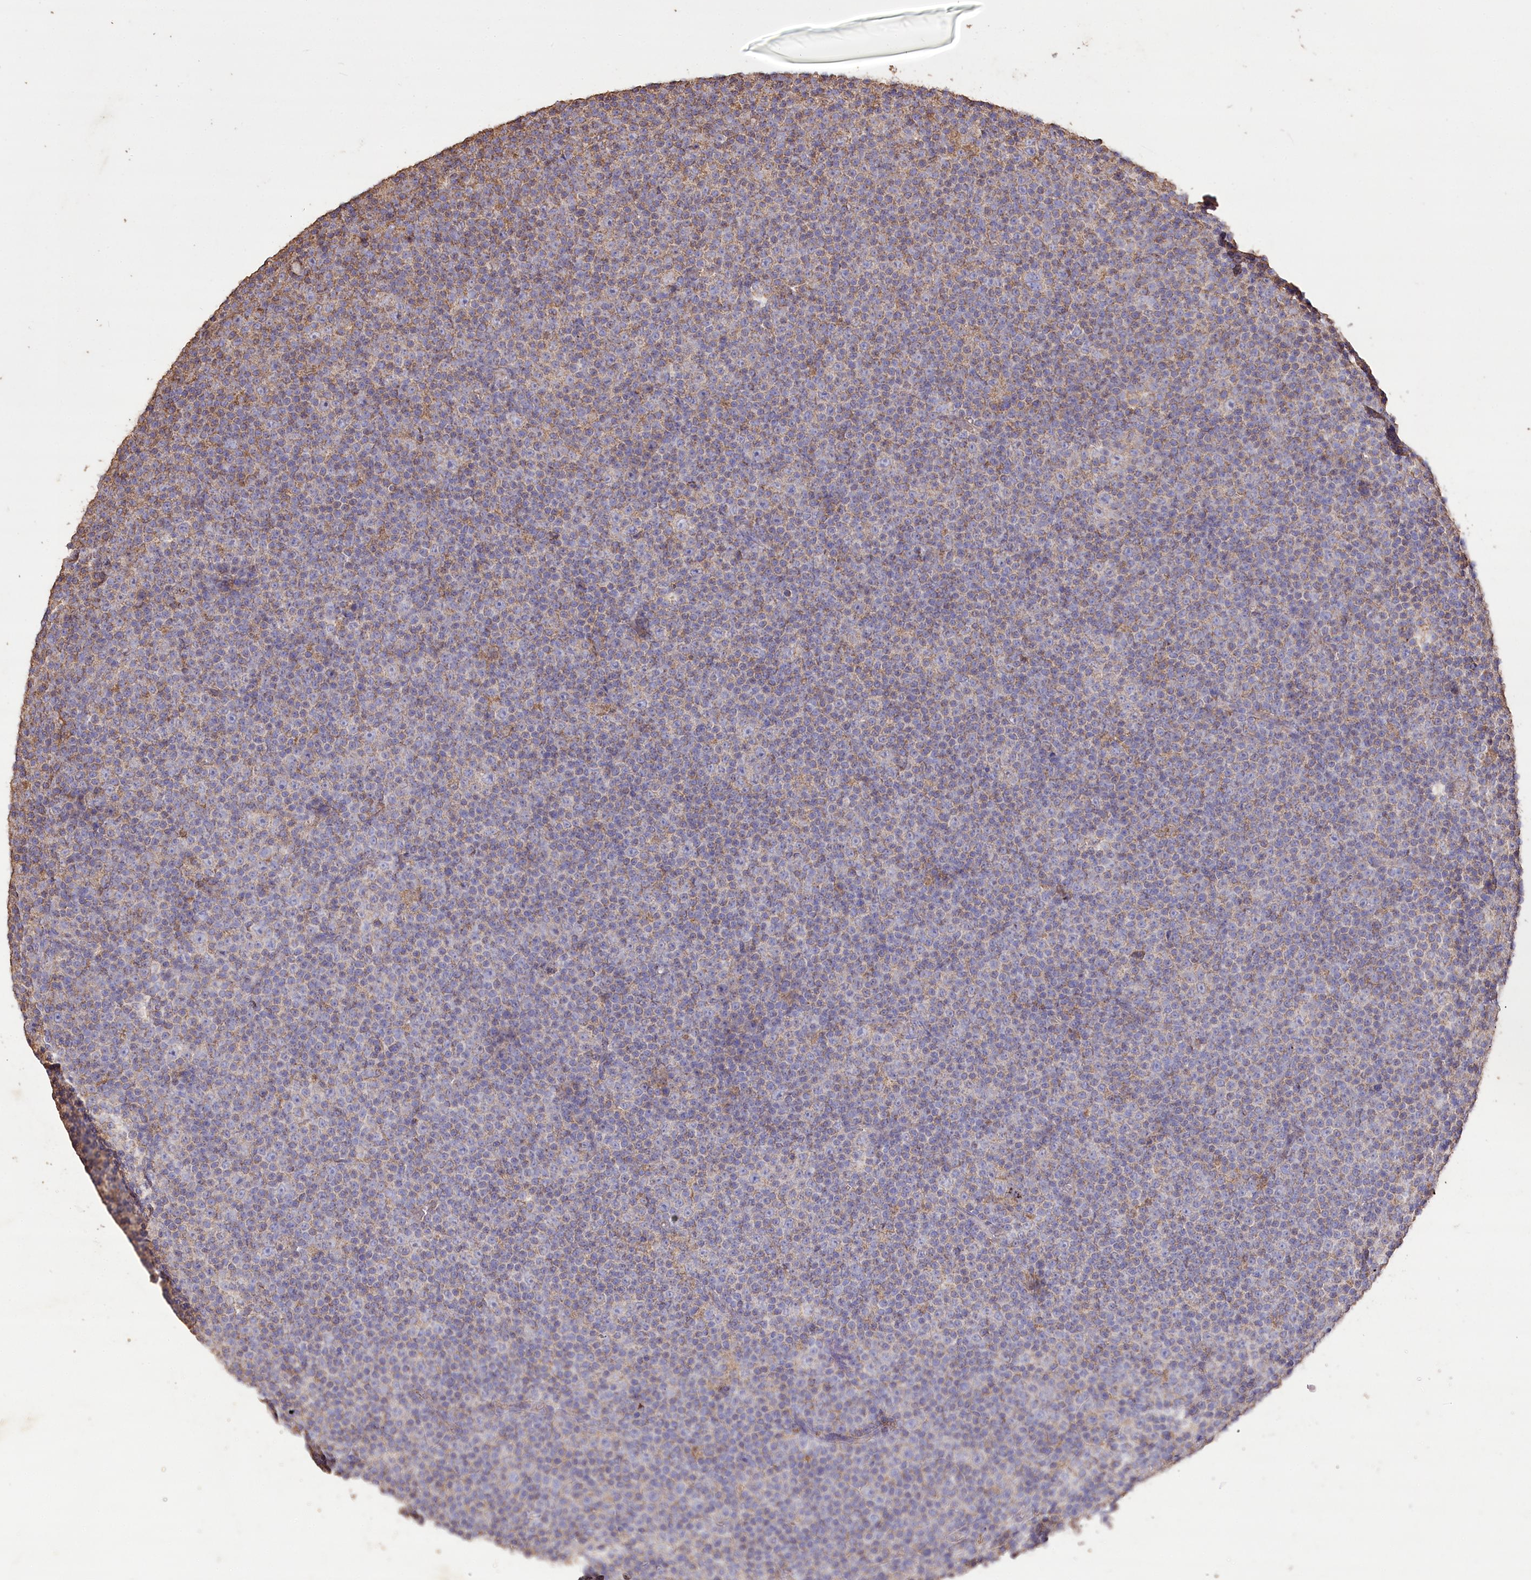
{"staining": {"intensity": "negative", "quantity": "none", "location": "none"}, "tissue": "lymphoma", "cell_type": "Tumor cells", "image_type": "cancer", "snomed": [{"axis": "morphology", "description": "Malignant lymphoma, non-Hodgkin's type, Low grade"}, {"axis": "topography", "description": "Lymph node"}], "caption": "High magnification brightfield microscopy of low-grade malignant lymphoma, non-Hodgkin's type stained with DAB (3,3'-diaminobenzidine) (brown) and counterstained with hematoxylin (blue): tumor cells show no significant expression.", "gene": "IREB2", "patient": {"sex": "female", "age": 67}}